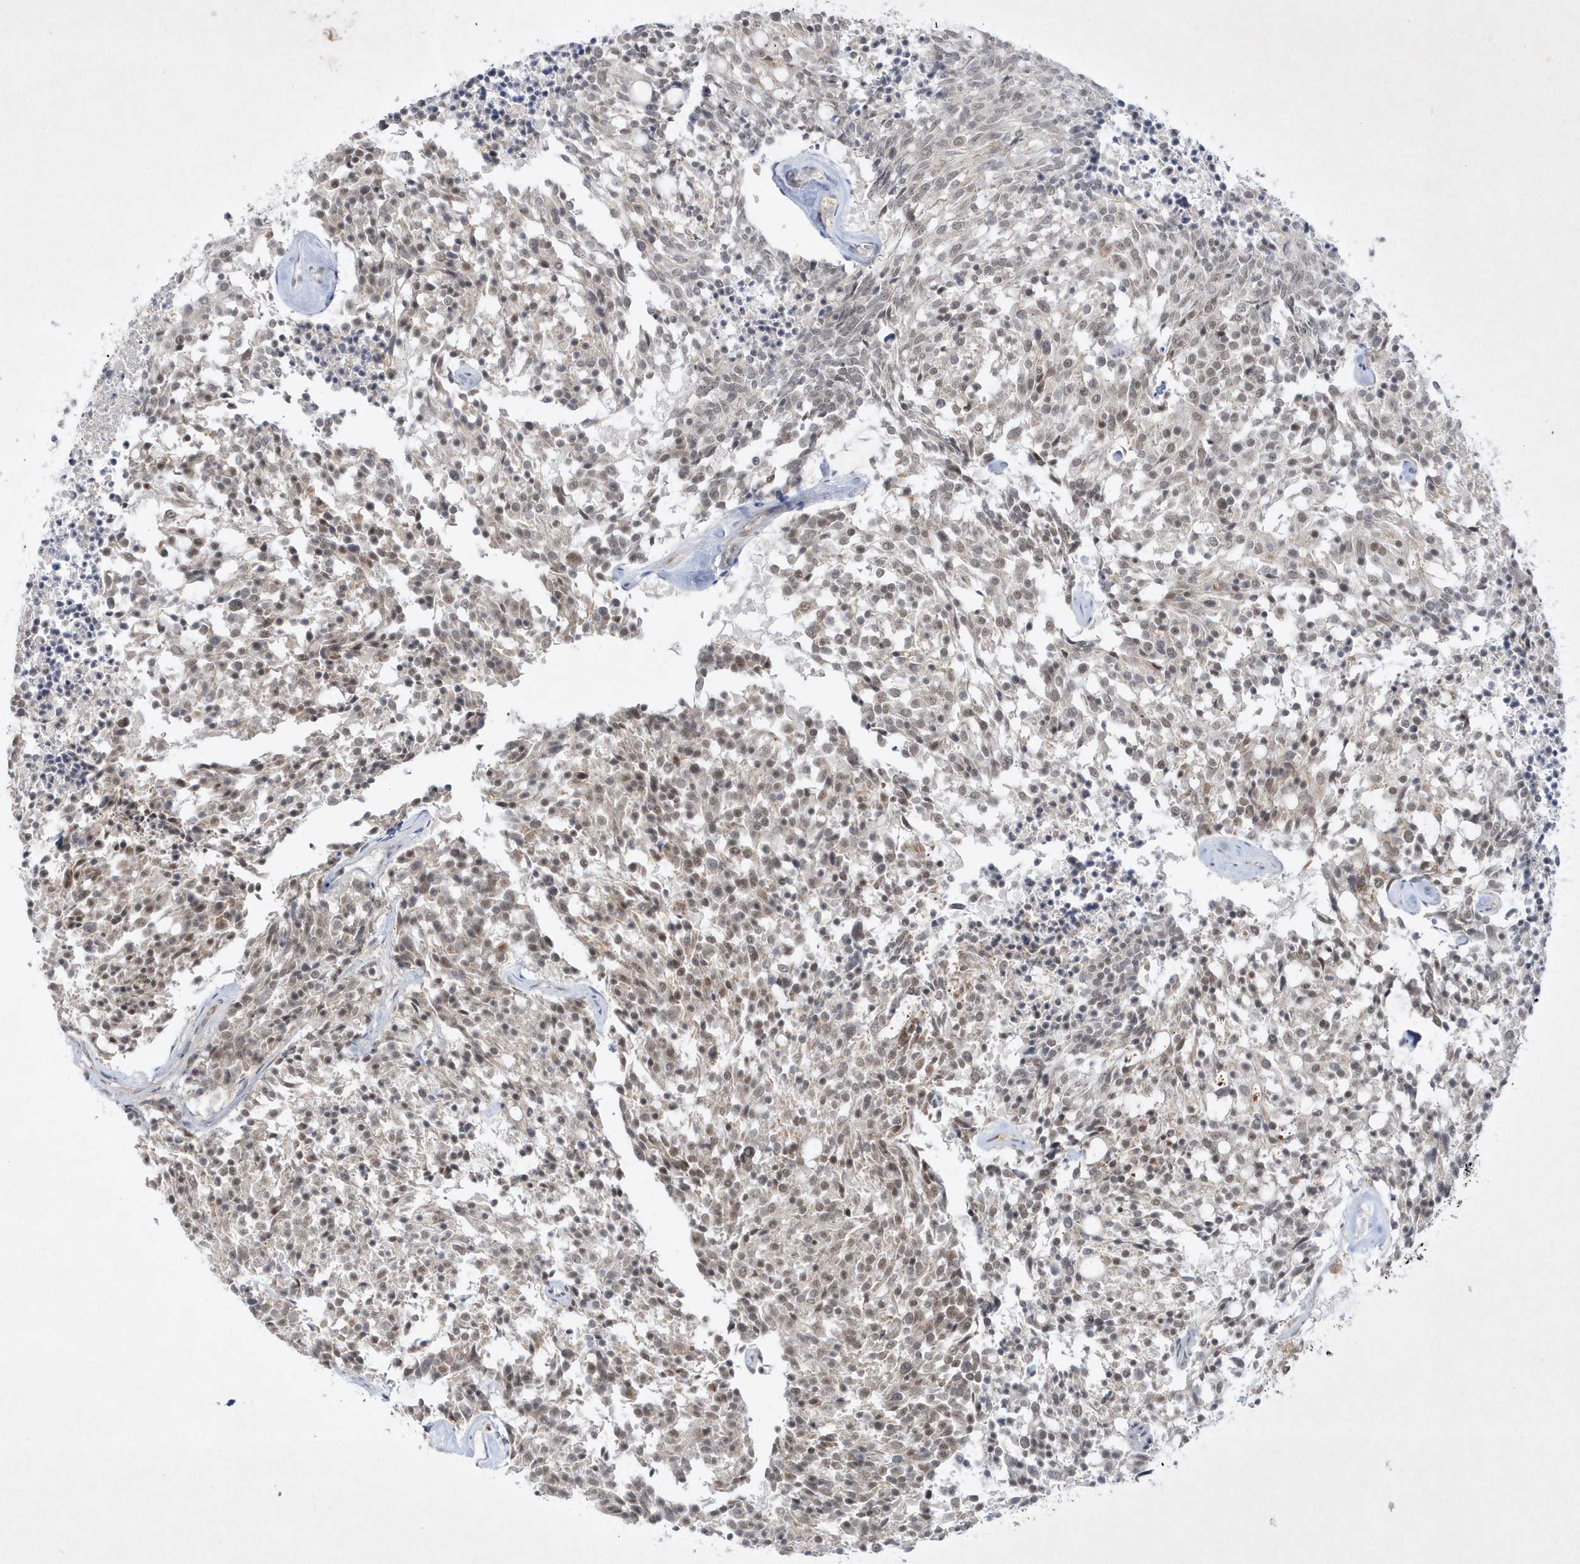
{"staining": {"intensity": "weak", "quantity": "25%-75%", "location": "nuclear"}, "tissue": "carcinoid", "cell_type": "Tumor cells", "image_type": "cancer", "snomed": [{"axis": "morphology", "description": "Carcinoid, malignant, NOS"}, {"axis": "topography", "description": "Pancreas"}], "caption": "Tumor cells demonstrate weak nuclear positivity in about 25%-75% of cells in malignant carcinoid.", "gene": "CPSF3", "patient": {"sex": "female", "age": 54}}